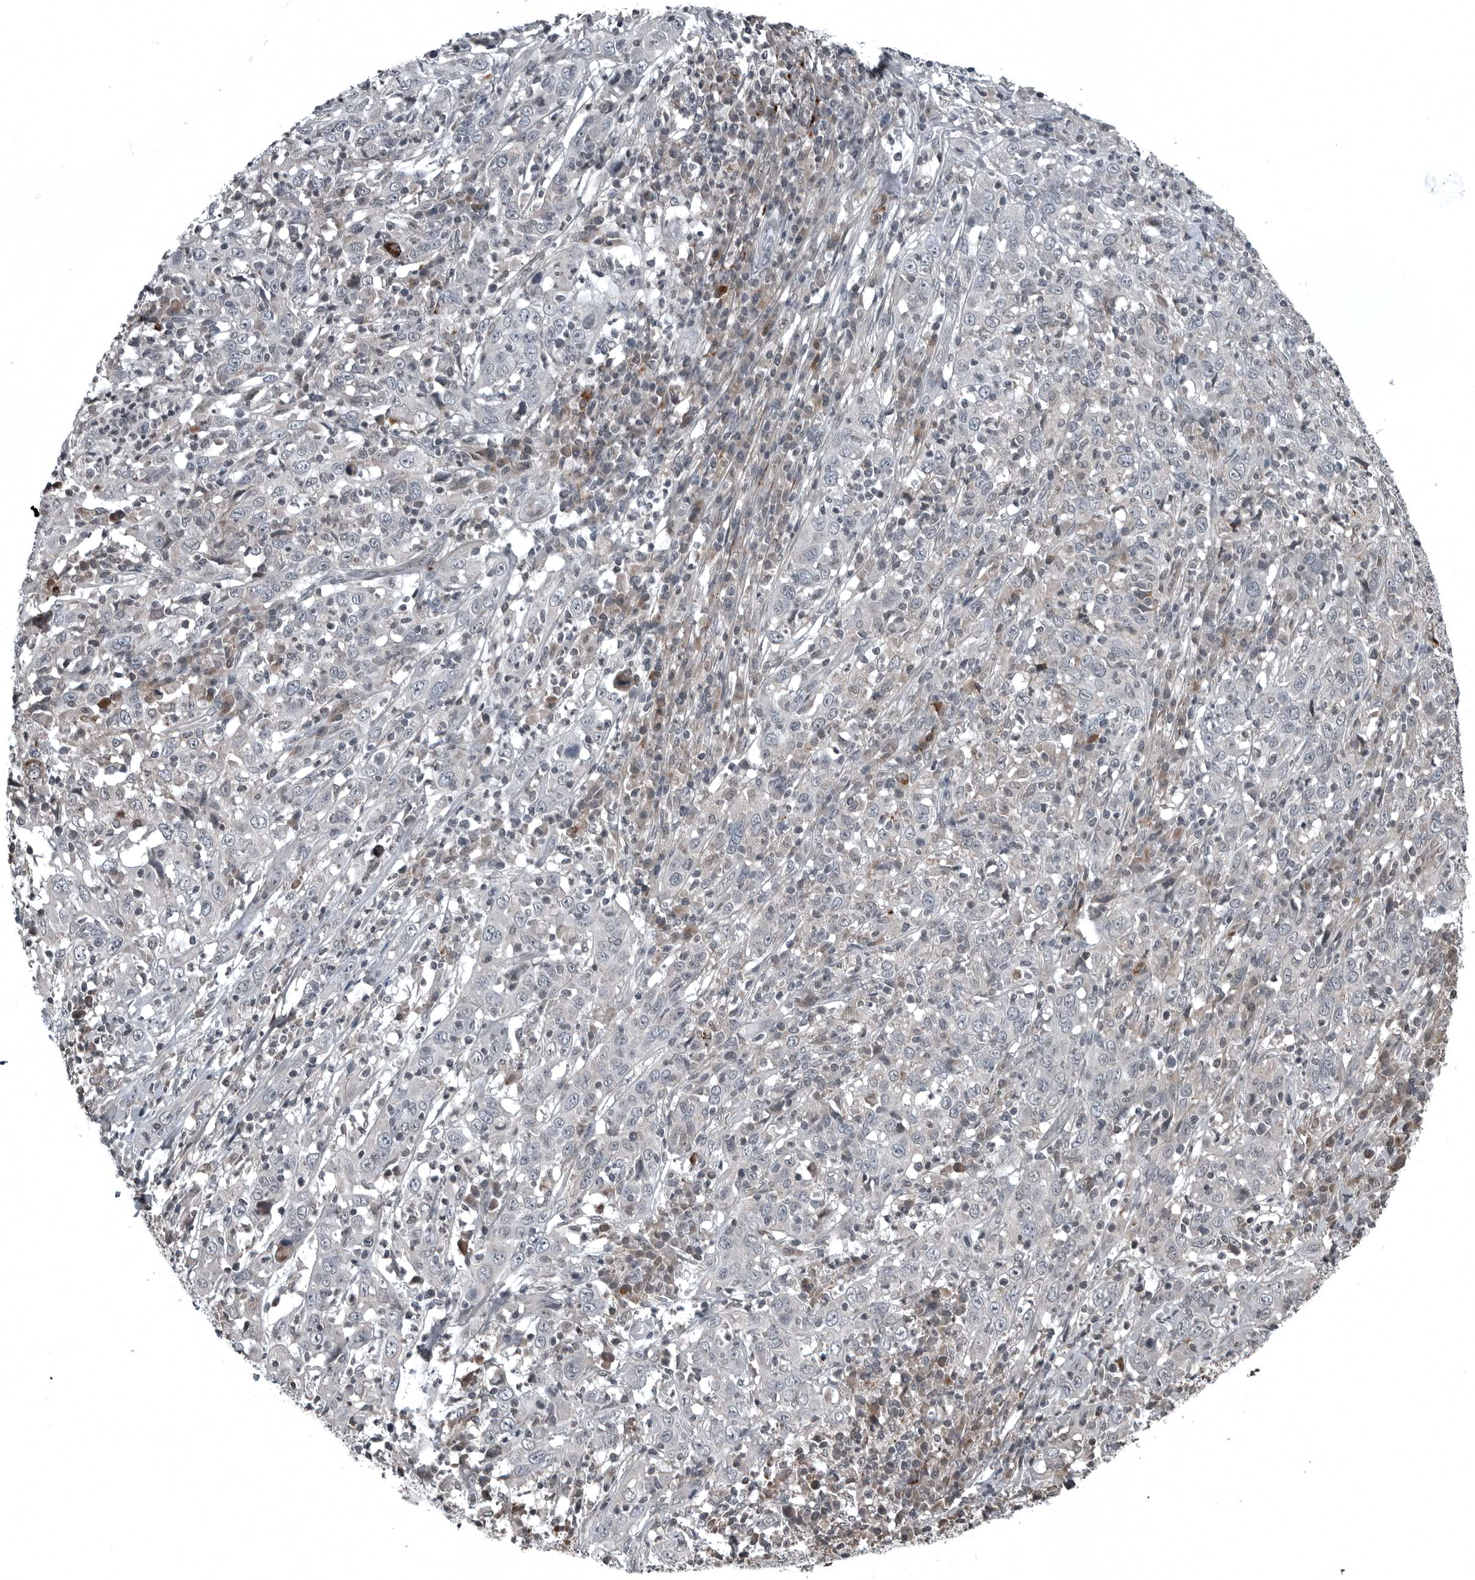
{"staining": {"intensity": "negative", "quantity": "none", "location": "none"}, "tissue": "cervical cancer", "cell_type": "Tumor cells", "image_type": "cancer", "snomed": [{"axis": "morphology", "description": "Squamous cell carcinoma, NOS"}, {"axis": "topography", "description": "Cervix"}], "caption": "Immunohistochemical staining of human squamous cell carcinoma (cervical) exhibits no significant staining in tumor cells. The staining is performed using DAB brown chromogen with nuclei counter-stained in using hematoxylin.", "gene": "GAK", "patient": {"sex": "female", "age": 46}}